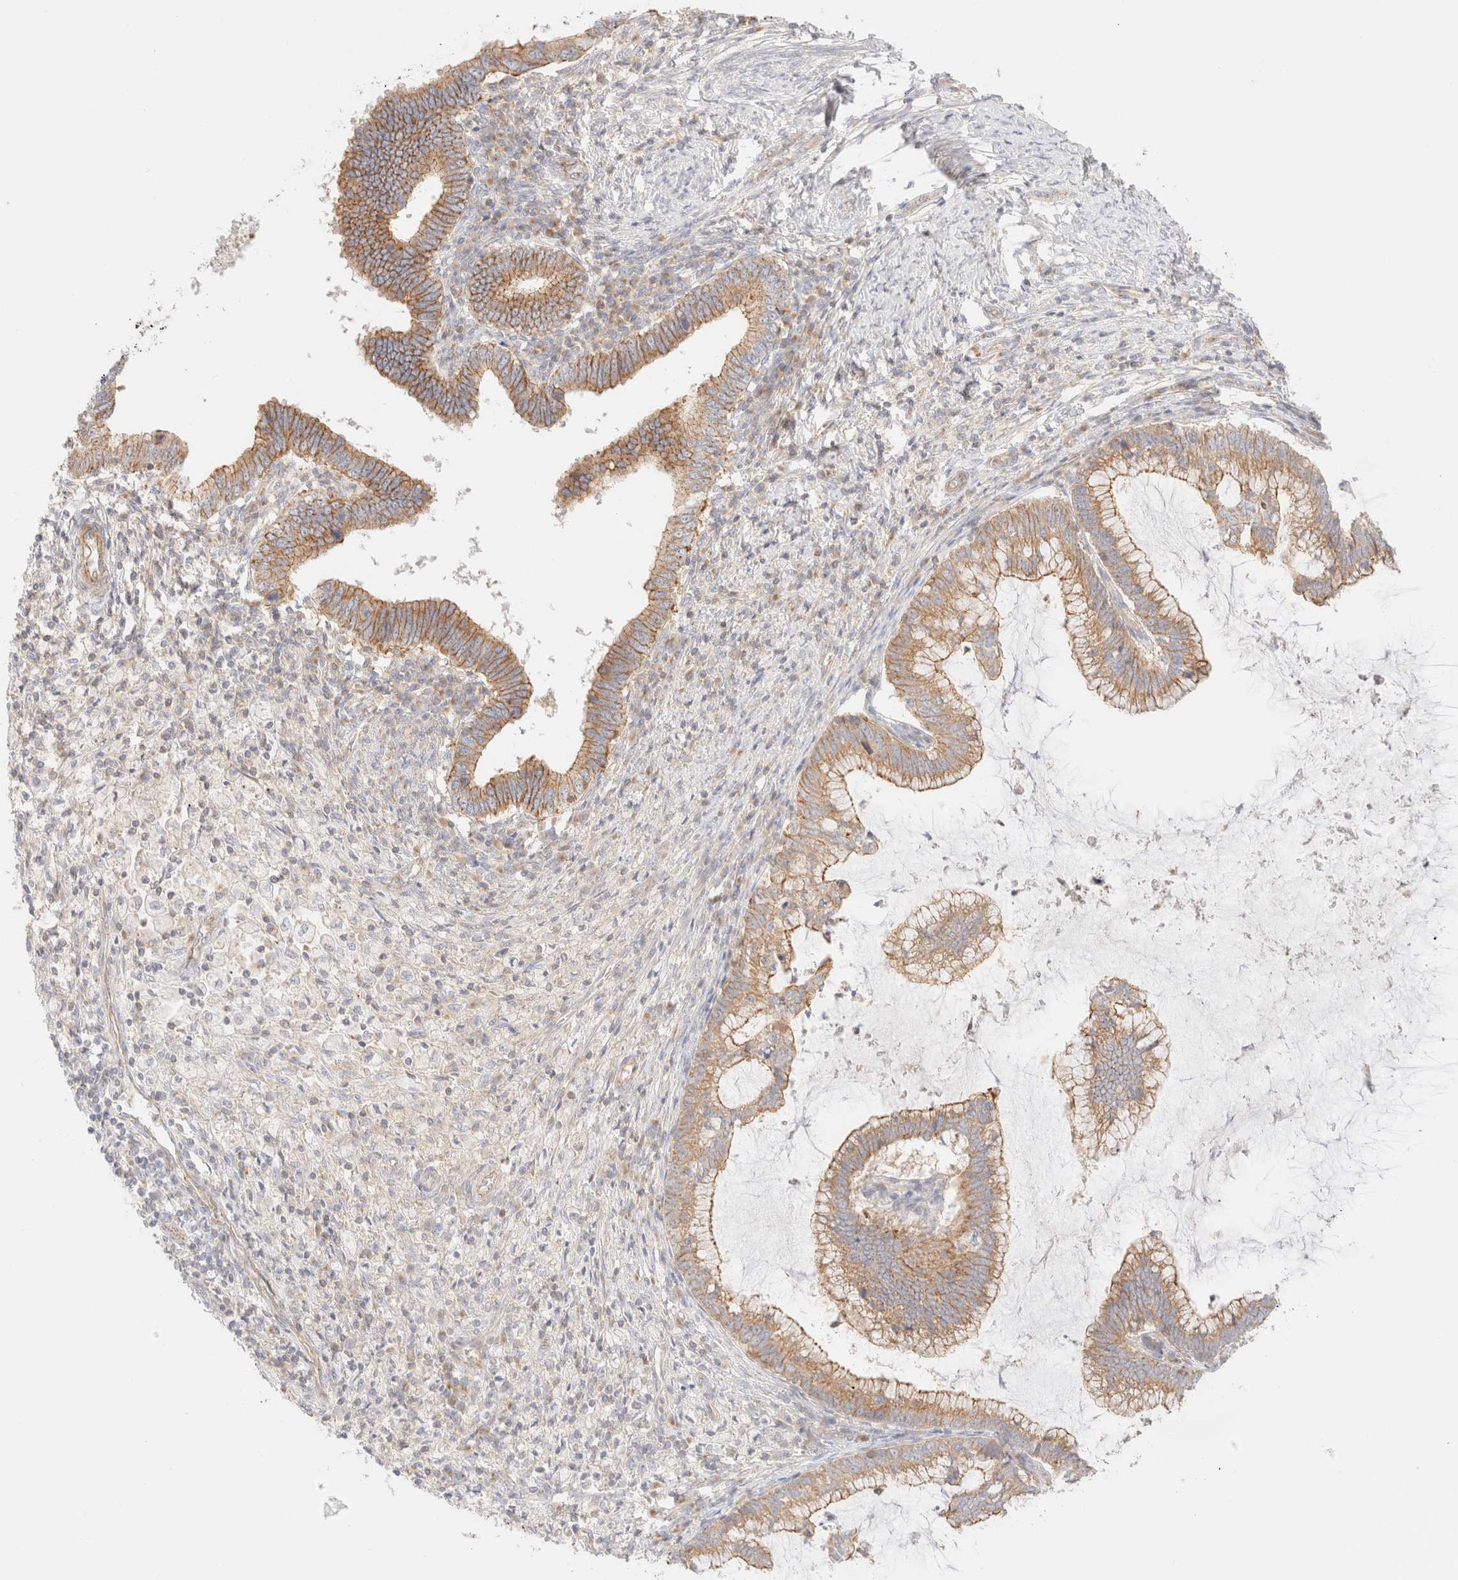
{"staining": {"intensity": "moderate", "quantity": ">75%", "location": "cytoplasmic/membranous"}, "tissue": "cervical cancer", "cell_type": "Tumor cells", "image_type": "cancer", "snomed": [{"axis": "morphology", "description": "Adenocarcinoma, NOS"}, {"axis": "topography", "description": "Cervix"}], "caption": "Immunohistochemistry of human cervical cancer (adenocarcinoma) exhibits medium levels of moderate cytoplasmic/membranous positivity in approximately >75% of tumor cells.", "gene": "MYO10", "patient": {"sex": "female", "age": 36}}